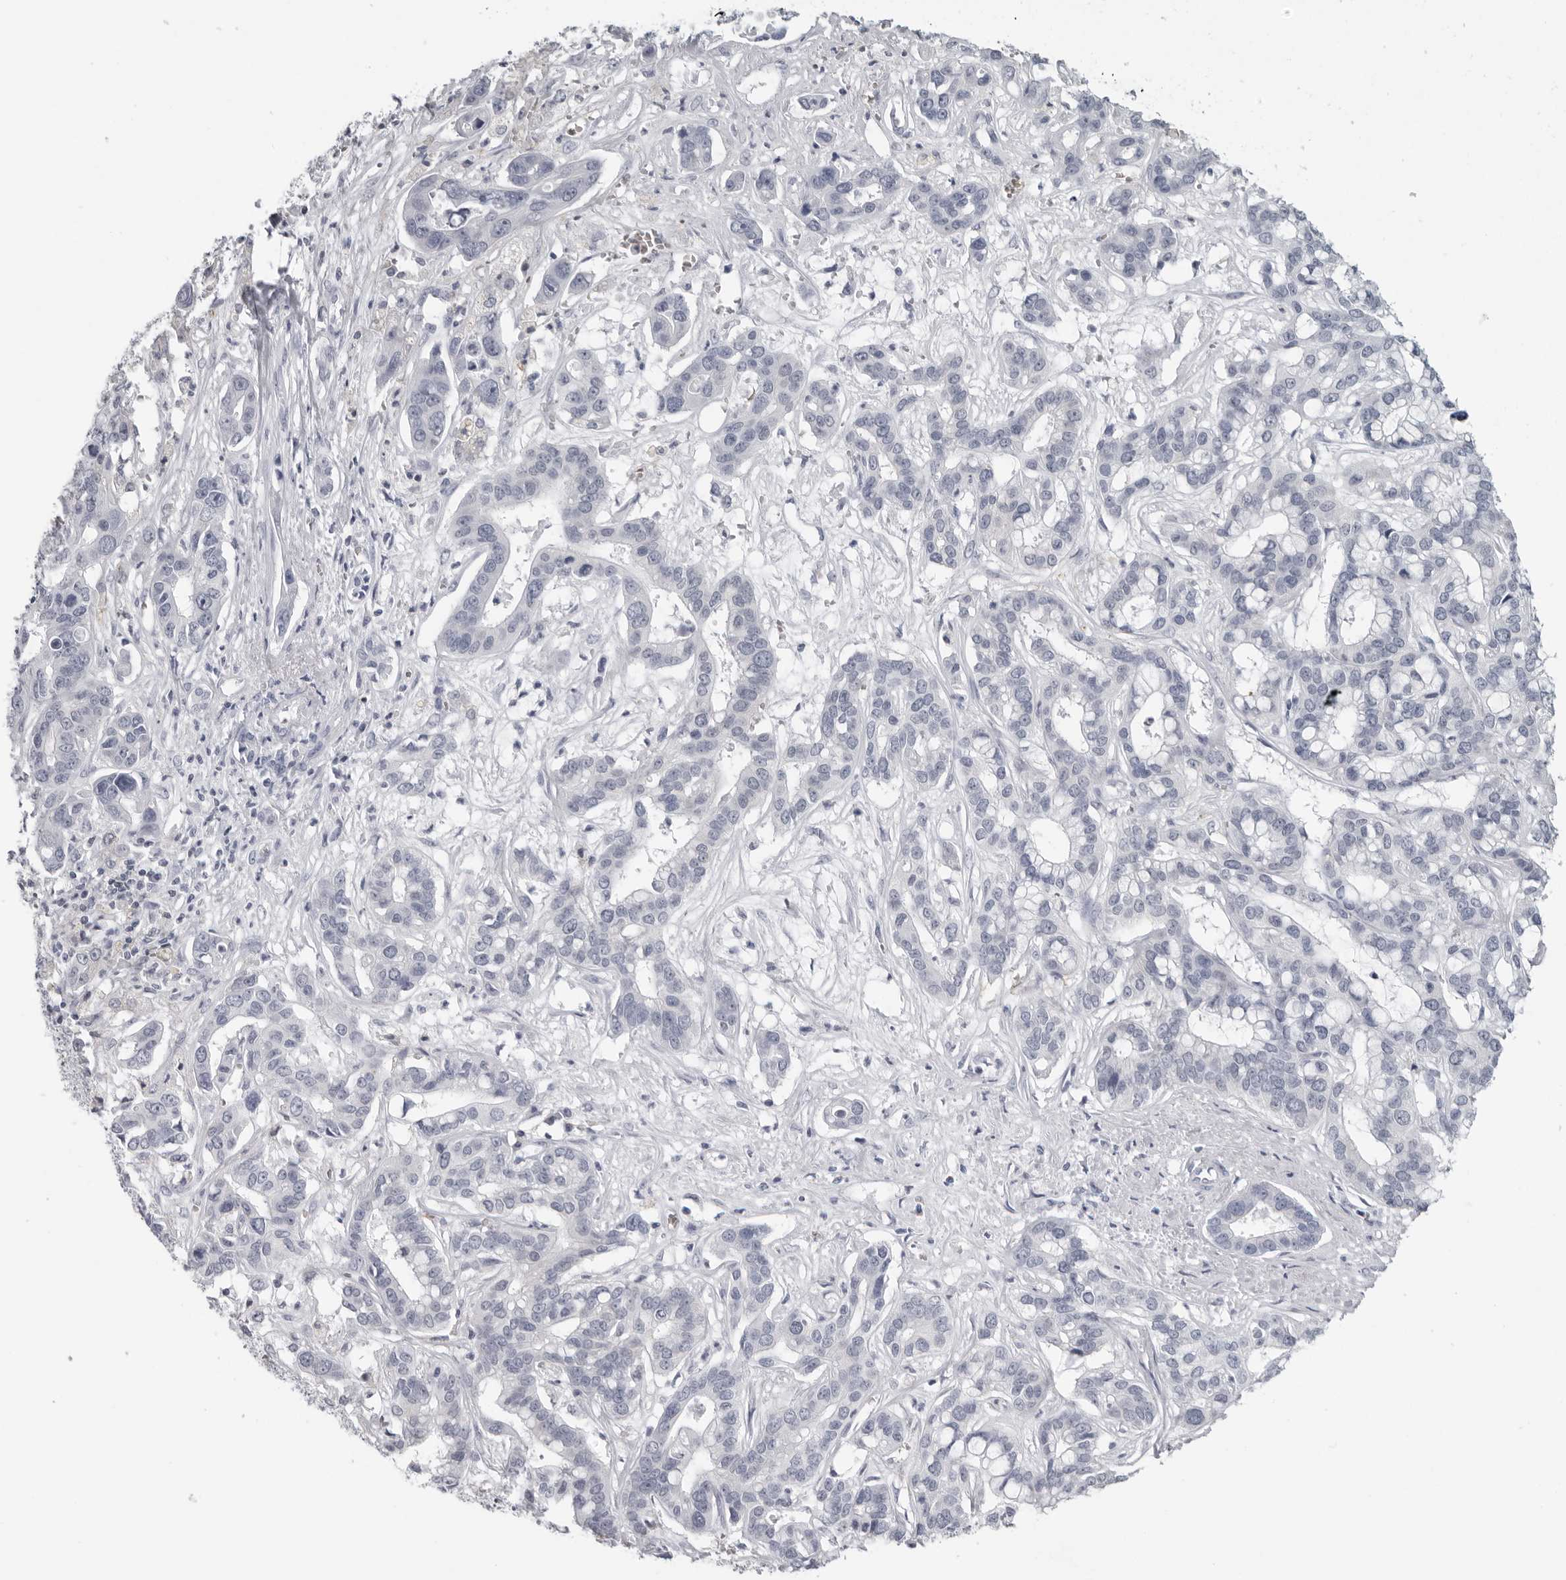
{"staining": {"intensity": "negative", "quantity": "none", "location": "none"}, "tissue": "liver cancer", "cell_type": "Tumor cells", "image_type": "cancer", "snomed": [{"axis": "morphology", "description": "Cholangiocarcinoma"}, {"axis": "topography", "description": "Liver"}], "caption": "This is a image of immunohistochemistry staining of liver cancer, which shows no positivity in tumor cells.", "gene": "EPB41", "patient": {"sex": "female", "age": 65}}